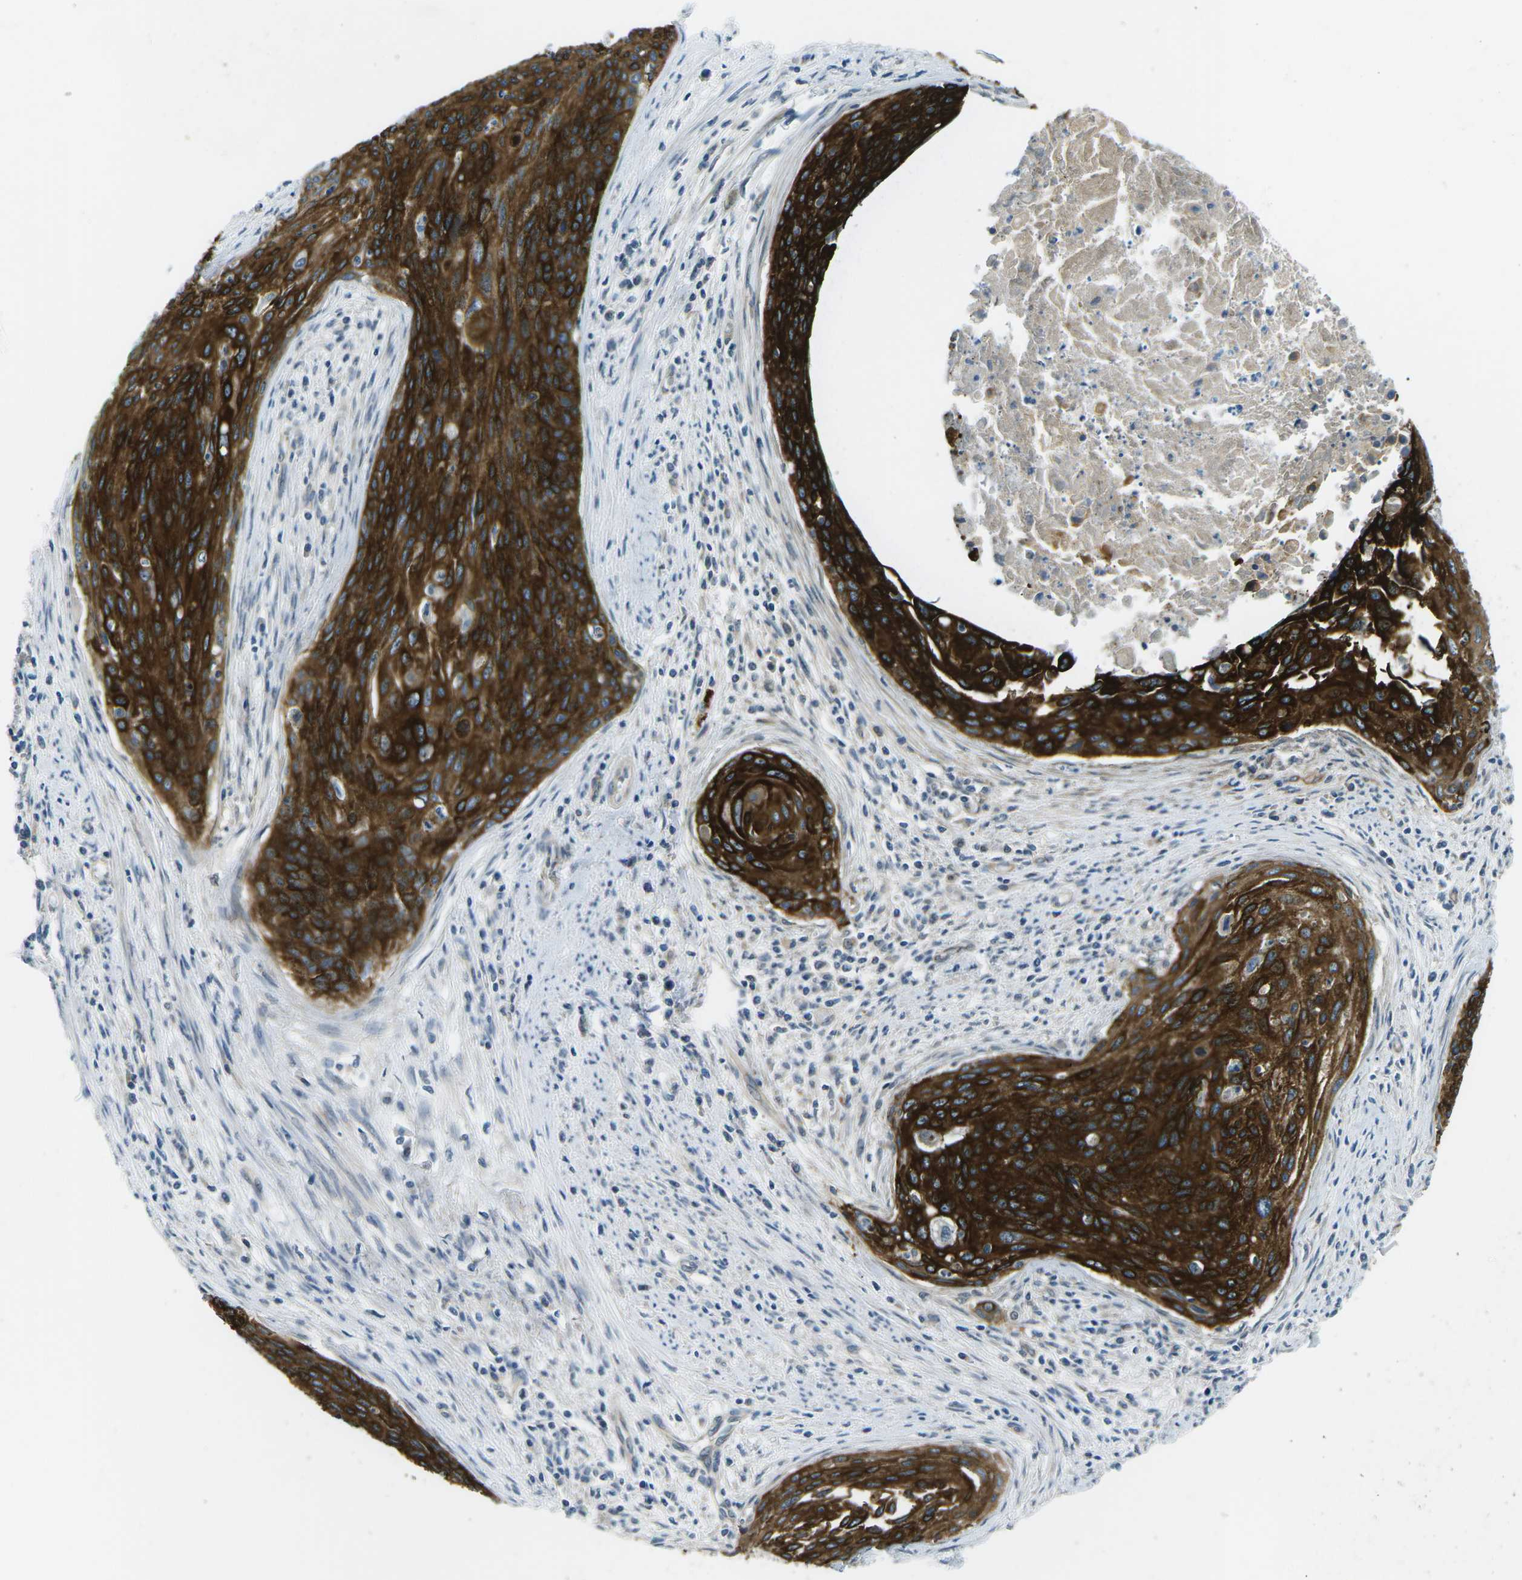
{"staining": {"intensity": "strong", "quantity": ">75%", "location": "cytoplasmic/membranous"}, "tissue": "cervical cancer", "cell_type": "Tumor cells", "image_type": "cancer", "snomed": [{"axis": "morphology", "description": "Squamous cell carcinoma, NOS"}, {"axis": "topography", "description": "Cervix"}], "caption": "IHC photomicrograph of neoplastic tissue: squamous cell carcinoma (cervical) stained using IHC displays high levels of strong protein expression localized specifically in the cytoplasmic/membranous of tumor cells, appearing as a cytoplasmic/membranous brown color.", "gene": "CTNND1", "patient": {"sex": "female", "age": 55}}